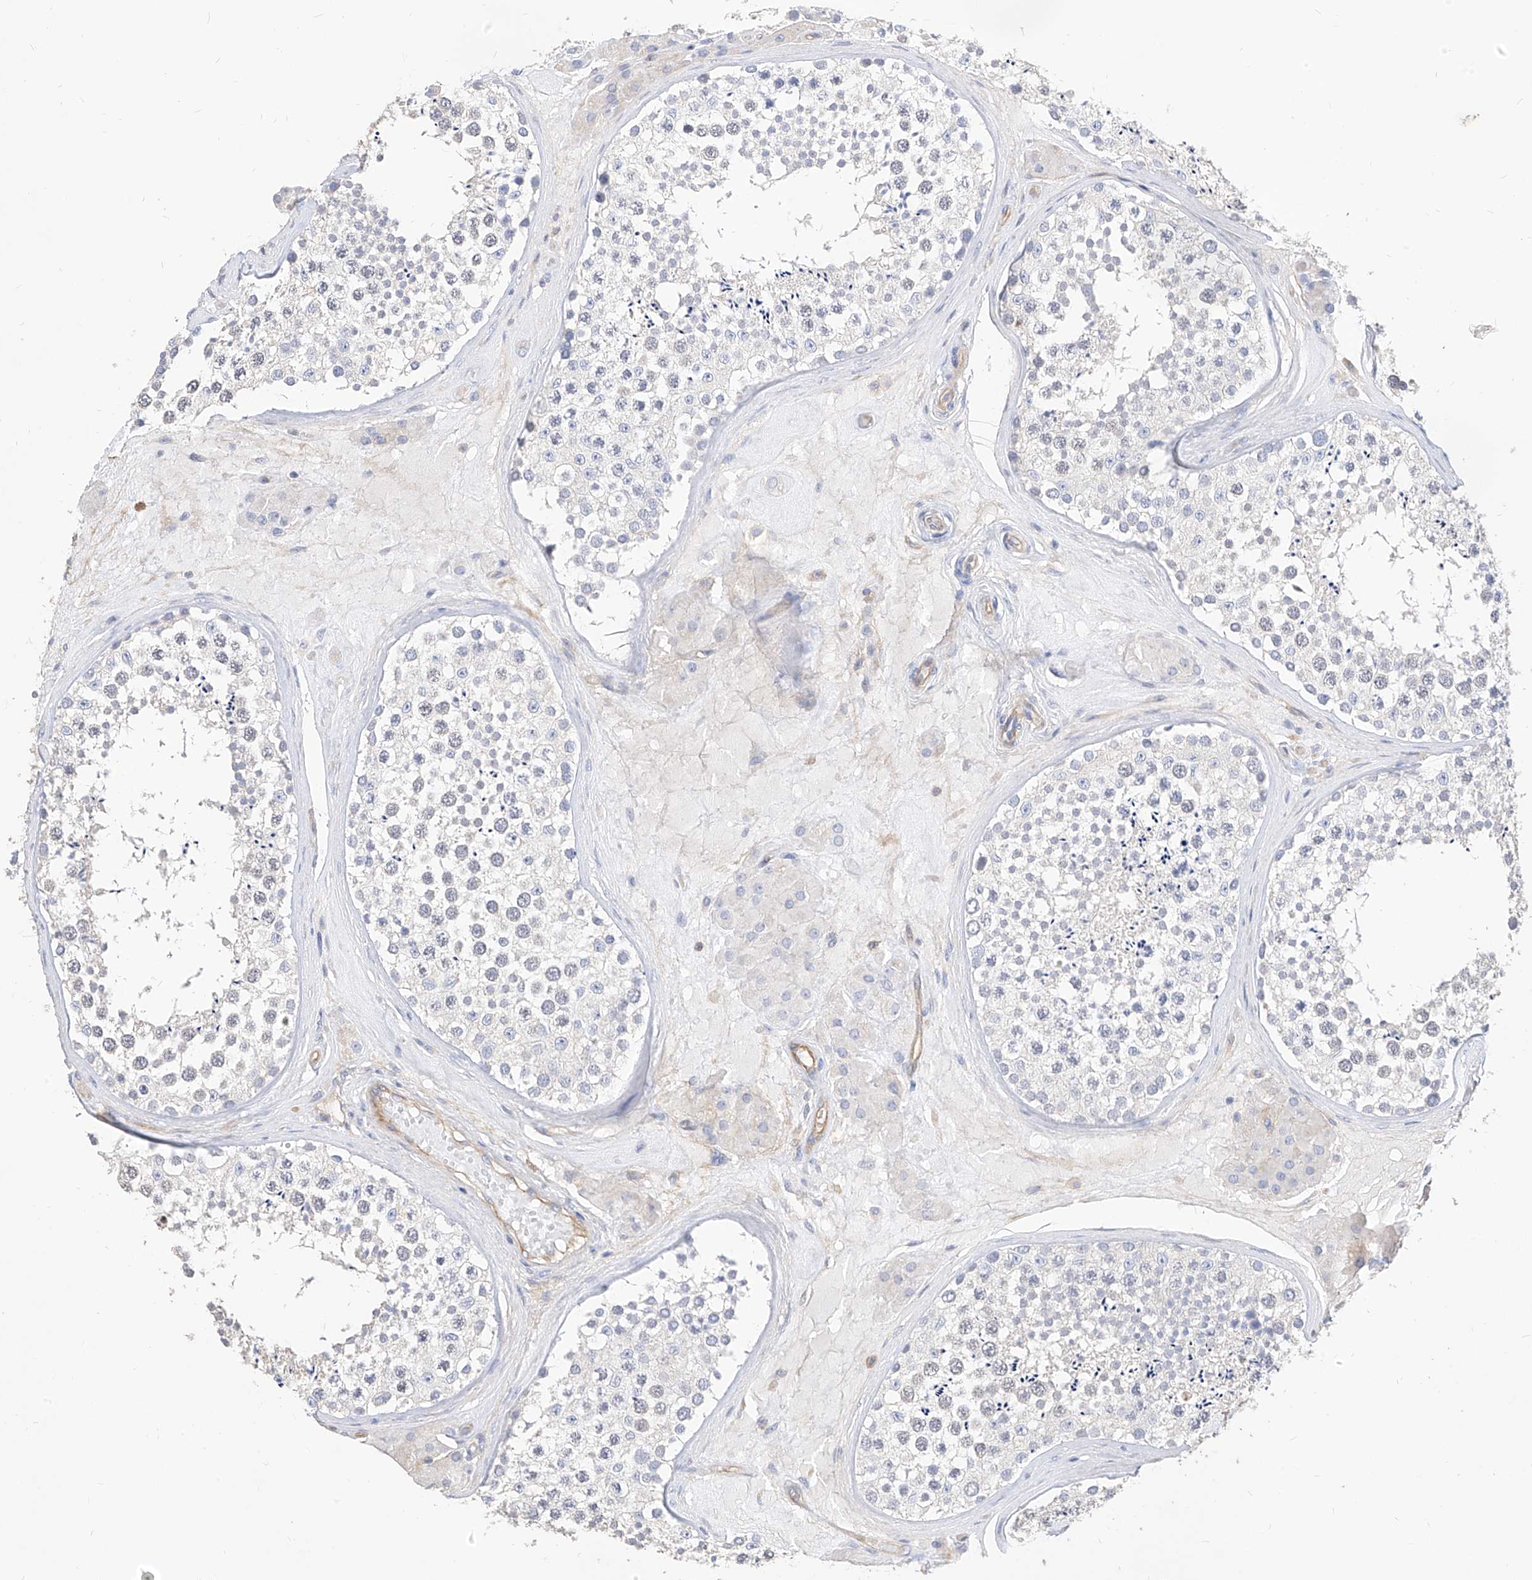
{"staining": {"intensity": "negative", "quantity": "none", "location": "none"}, "tissue": "testis", "cell_type": "Cells in seminiferous ducts", "image_type": "normal", "snomed": [{"axis": "morphology", "description": "Normal tissue, NOS"}, {"axis": "topography", "description": "Testis"}], "caption": "Cells in seminiferous ducts are negative for protein expression in benign human testis. Brightfield microscopy of immunohistochemistry (IHC) stained with DAB (3,3'-diaminobenzidine) (brown) and hematoxylin (blue), captured at high magnification.", "gene": "SCGB2A1", "patient": {"sex": "male", "age": 46}}